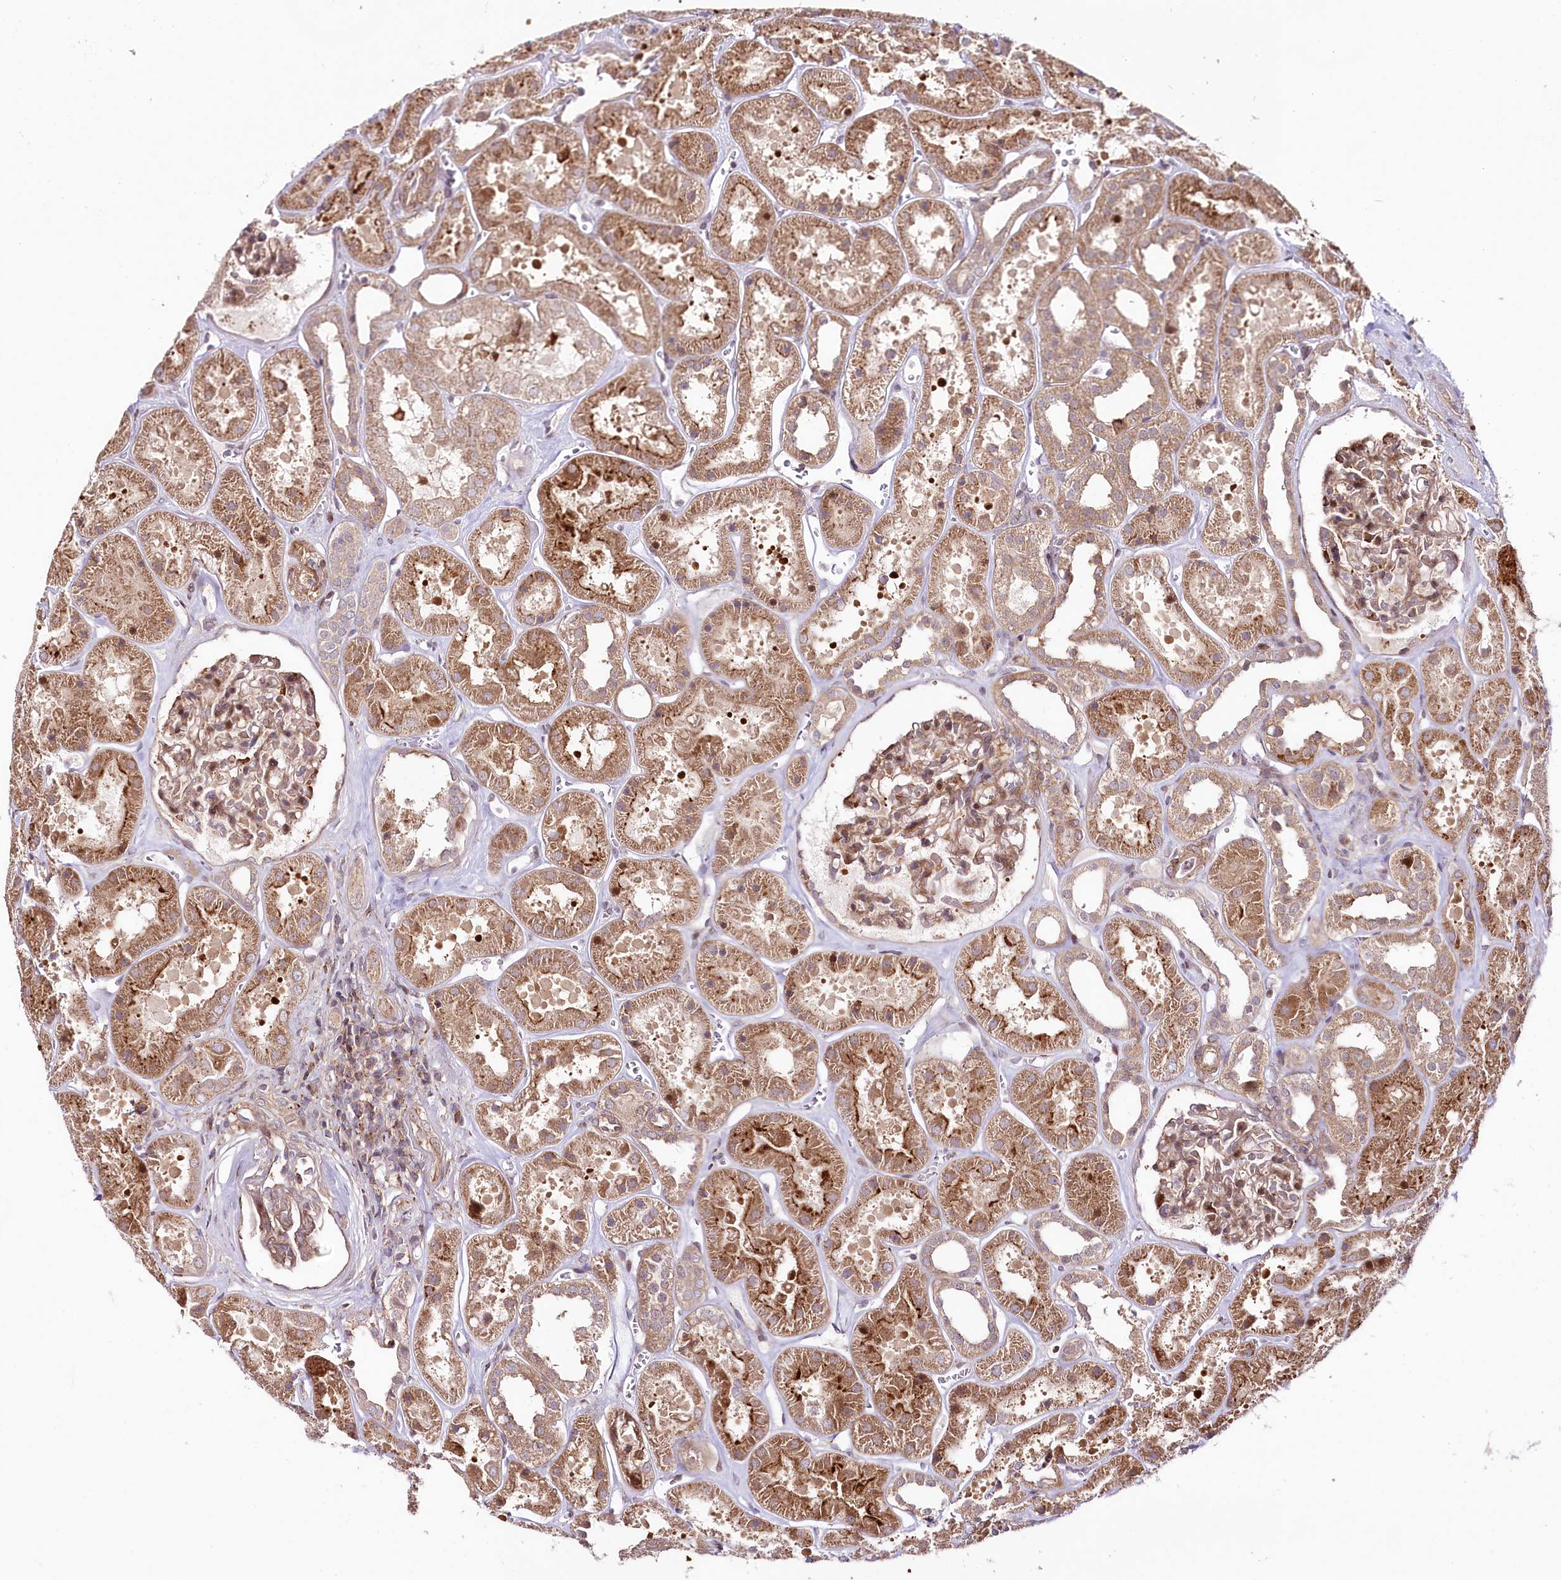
{"staining": {"intensity": "moderate", "quantity": ">75%", "location": "cytoplasmic/membranous"}, "tissue": "kidney", "cell_type": "Cells in glomeruli", "image_type": "normal", "snomed": [{"axis": "morphology", "description": "Normal tissue, NOS"}, {"axis": "topography", "description": "Kidney"}], "caption": "A brown stain labels moderate cytoplasmic/membranous expression of a protein in cells in glomeruli of normal human kidney.", "gene": "PHLDB1", "patient": {"sex": "female", "age": 41}}